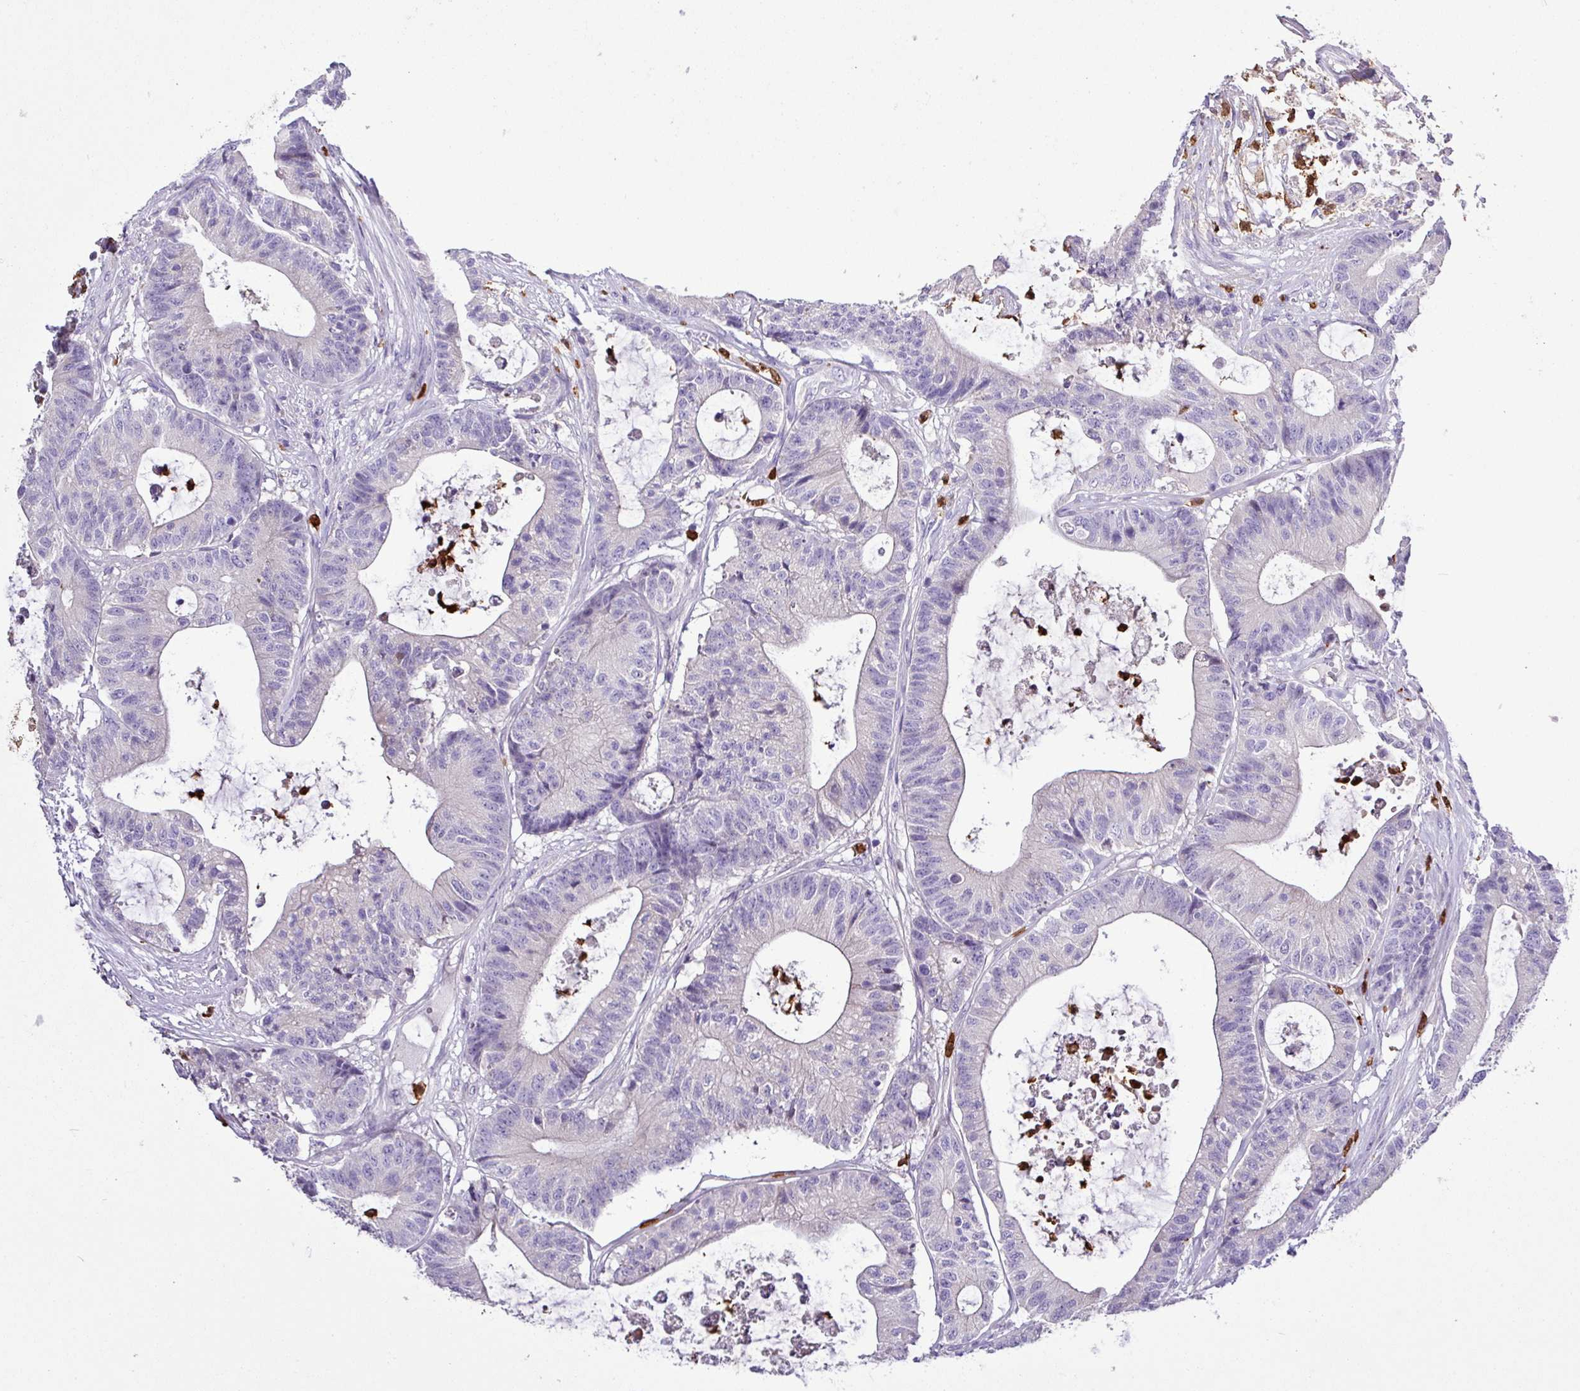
{"staining": {"intensity": "negative", "quantity": "none", "location": "none"}, "tissue": "colorectal cancer", "cell_type": "Tumor cells", "image_type": "cancer", "snomed": [{"axis": "morphology", "description": "Adenocarcinoma, NOS"}, {"axis": "topography", "description": "Colon"}], "caption": "Immunohistochemical staining of colorectal cancer demonstrates no significant staining in tumor cells.", "gene": "MGAT4B", "patient": {"sex": "female", "age": 84}}